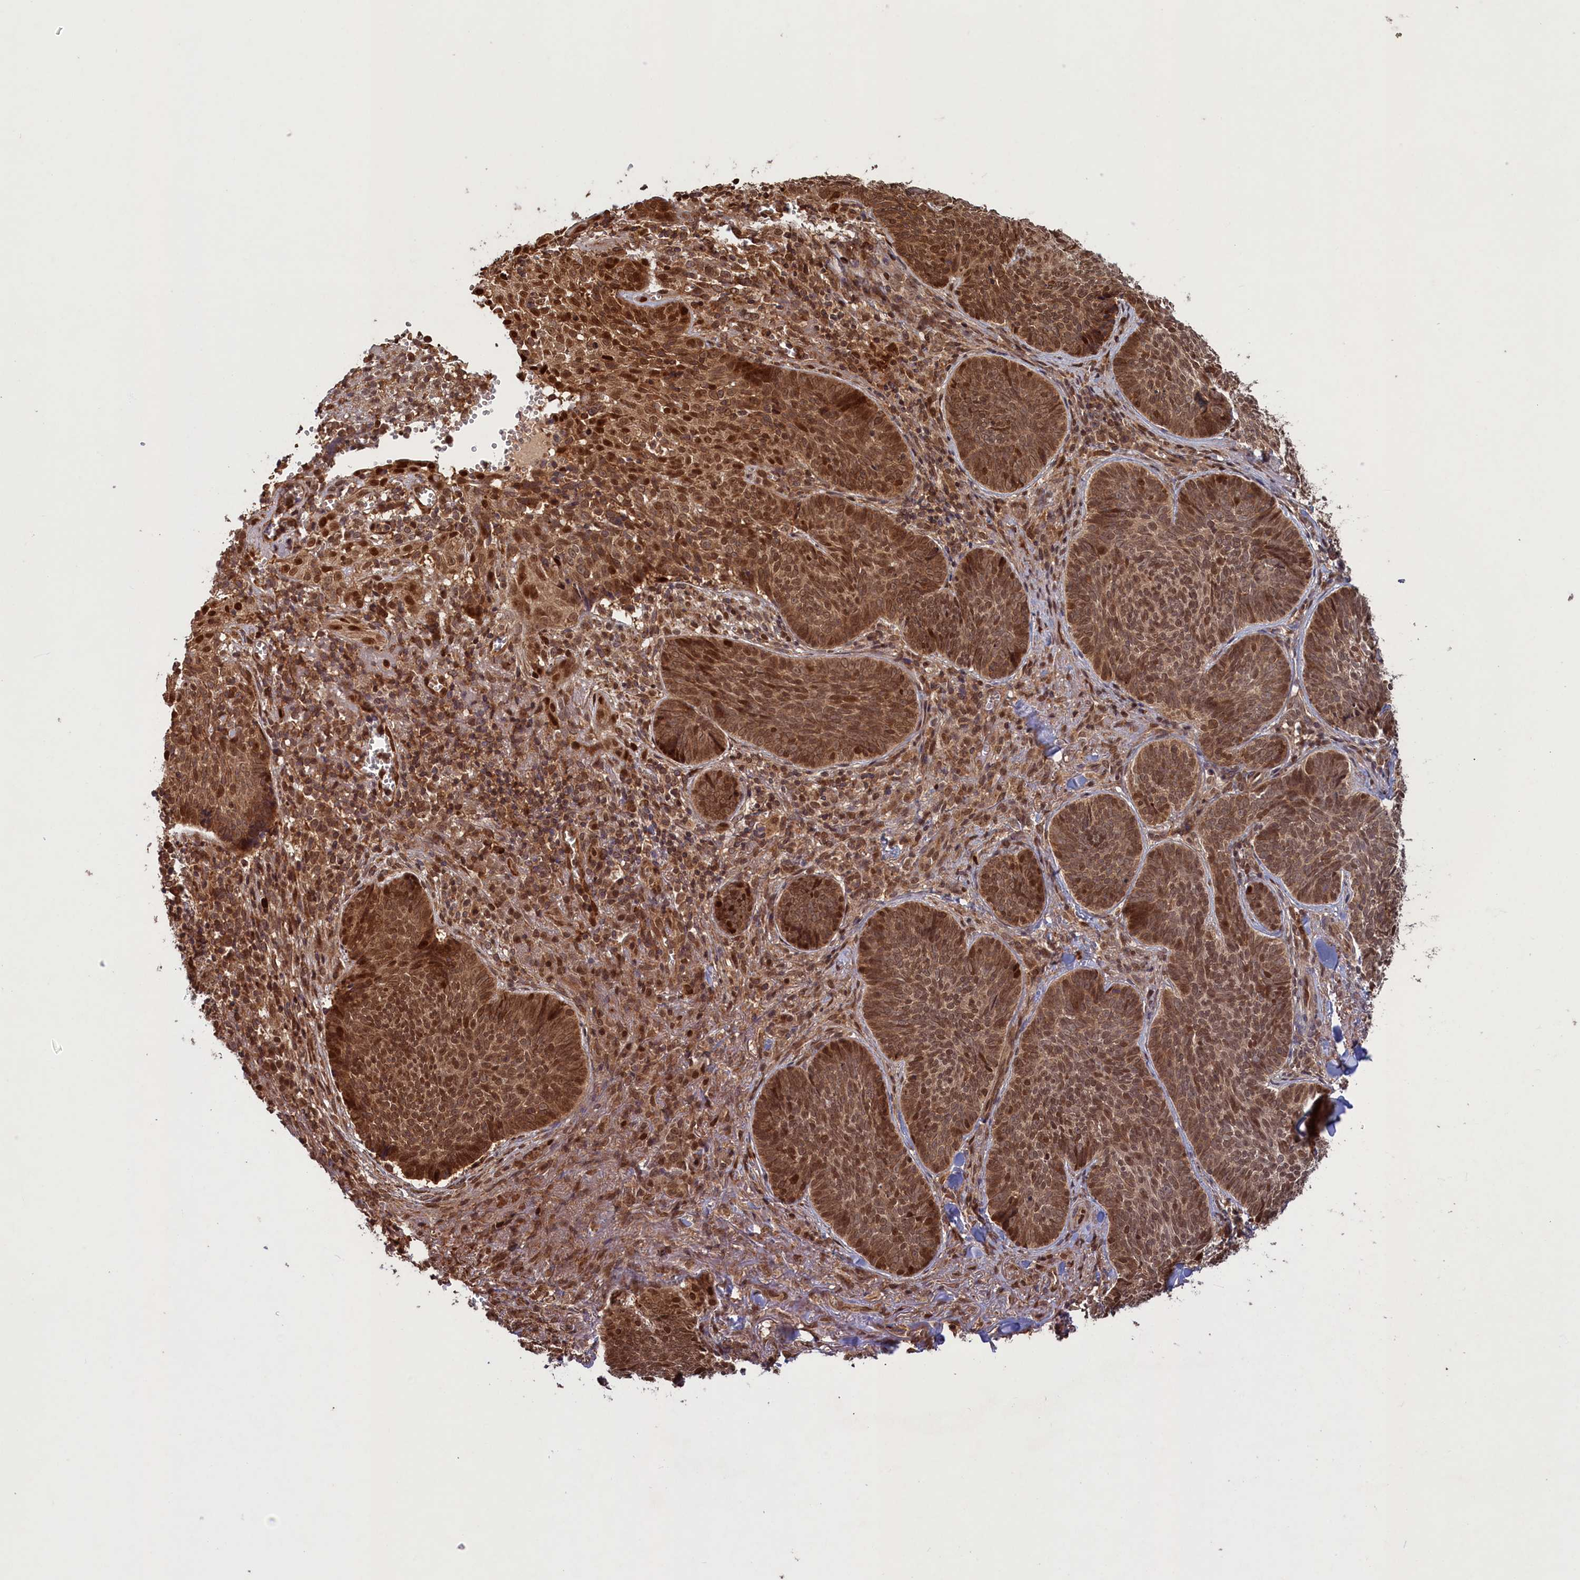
{"staining": {"intensity": "strong", "quantity": ">75%", "location": "cytoplasmic/membranous,nuclear"}, "tissue": "skin cancer", "cell_type": "Tumor cells", "image_type": "cancer", "snomed": [{"axis": "morphology", "description": "Basal cell carcinoma"}, {"axis": "topography", "description": "Skin"}], "caption": "Skin cancer was stained to show a protein in brown. There is high levels of strong cytoplasmic/membranous and nuclear positivity in about >75% of tumor cells.", "gene": "NAE1", "patient": {"sex": "female", "age": 74}}